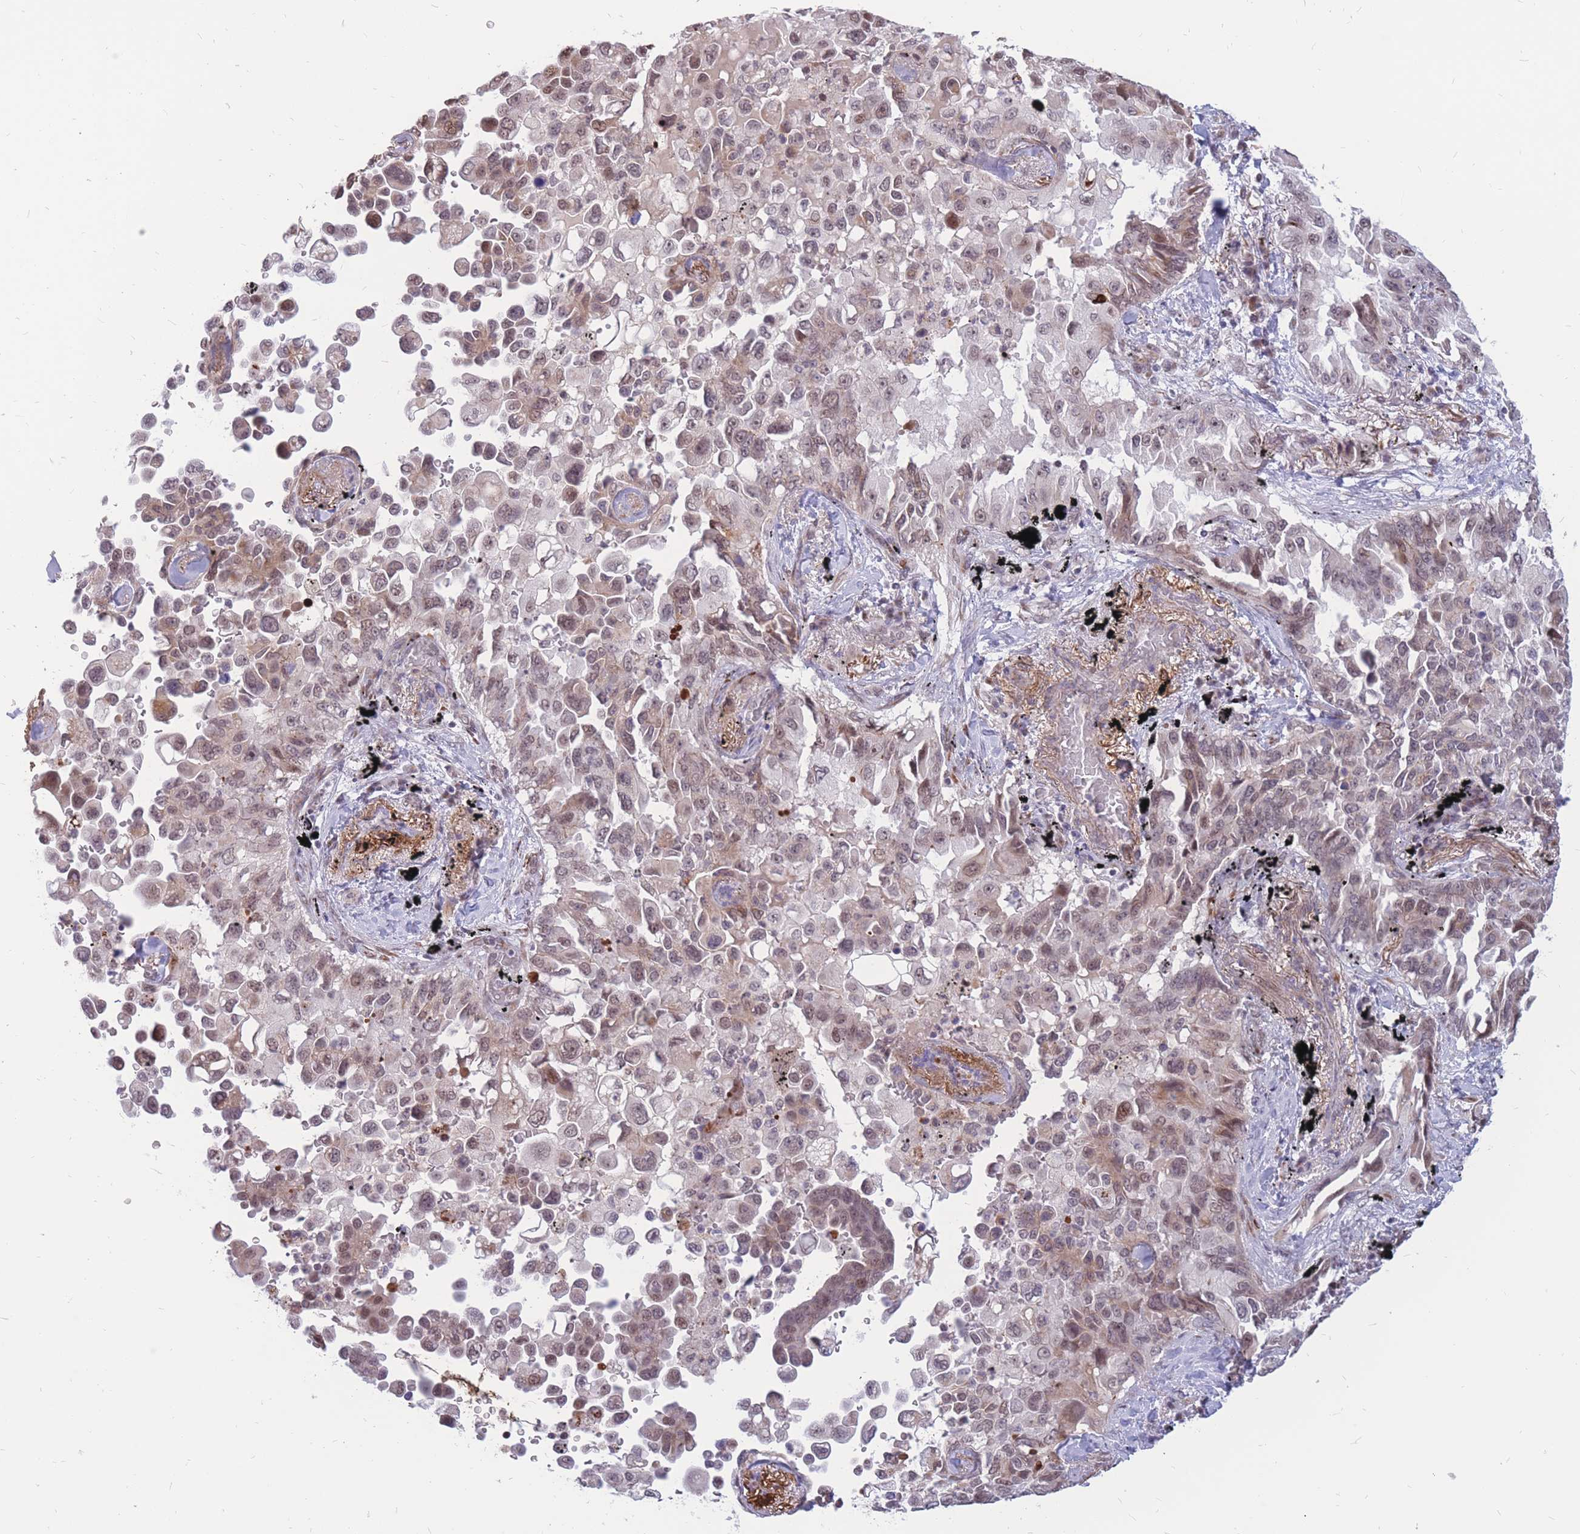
{"staining": {"intensity": "weak", "quantity": ">75%", "location": "nuclear"}, "tissue": "lung cancer", "cell_type": "Tumor cells", "image_type": "cancer", "snomed": [{"axis": "morphology", "description": "Adenocarcinoma, NOS"}, {"axis": "topography", "description": "Lung"}], "caption": "Immunohistochemical staining of human lung cancer exhibits low levels of weak nuclear expression in approximately >75% of tumor cells.", "gene": "ADD2", "patient": {"sex": "female", "age": 67}}